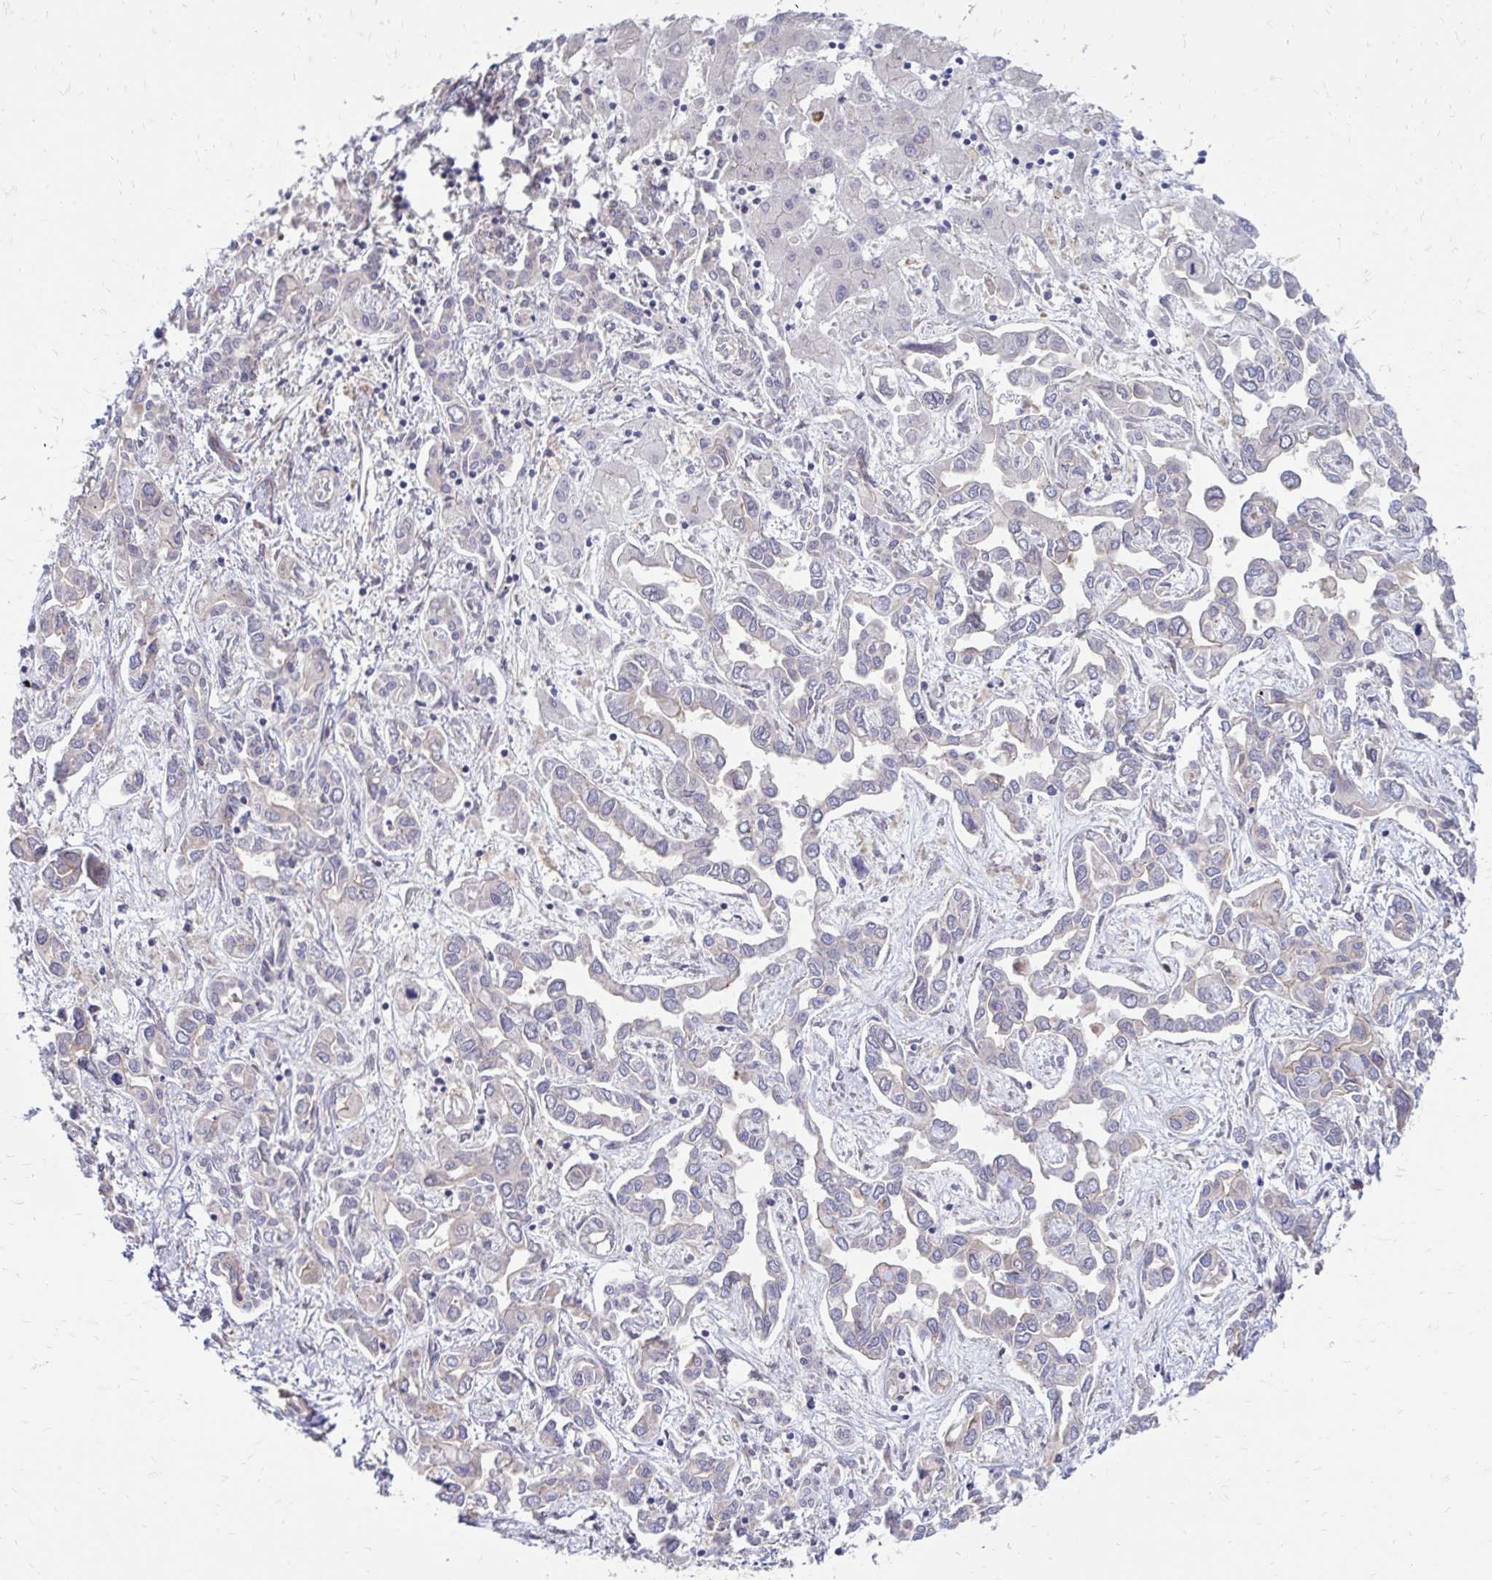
{"staining": {"intensity": "negative", "quantity": "none", "location": "none"}, "tissue": "liver cancer", "cell_type": "Tumor cells", "image_type": "cancer", "snomed": [{"axis": "morphology", "description": "Cholangiocarcinoma"}, {"axis": "topography", "description": "Liver"}], "caption": "The micrograph demonstrates no staining of tumor cells in liver cancer. The staining is performed using DAB brown chromogen with nuclei counter-stained in using hematoxylin.", "gene": "ITPR2", "patient": {"sex": "female", "age": 64}}